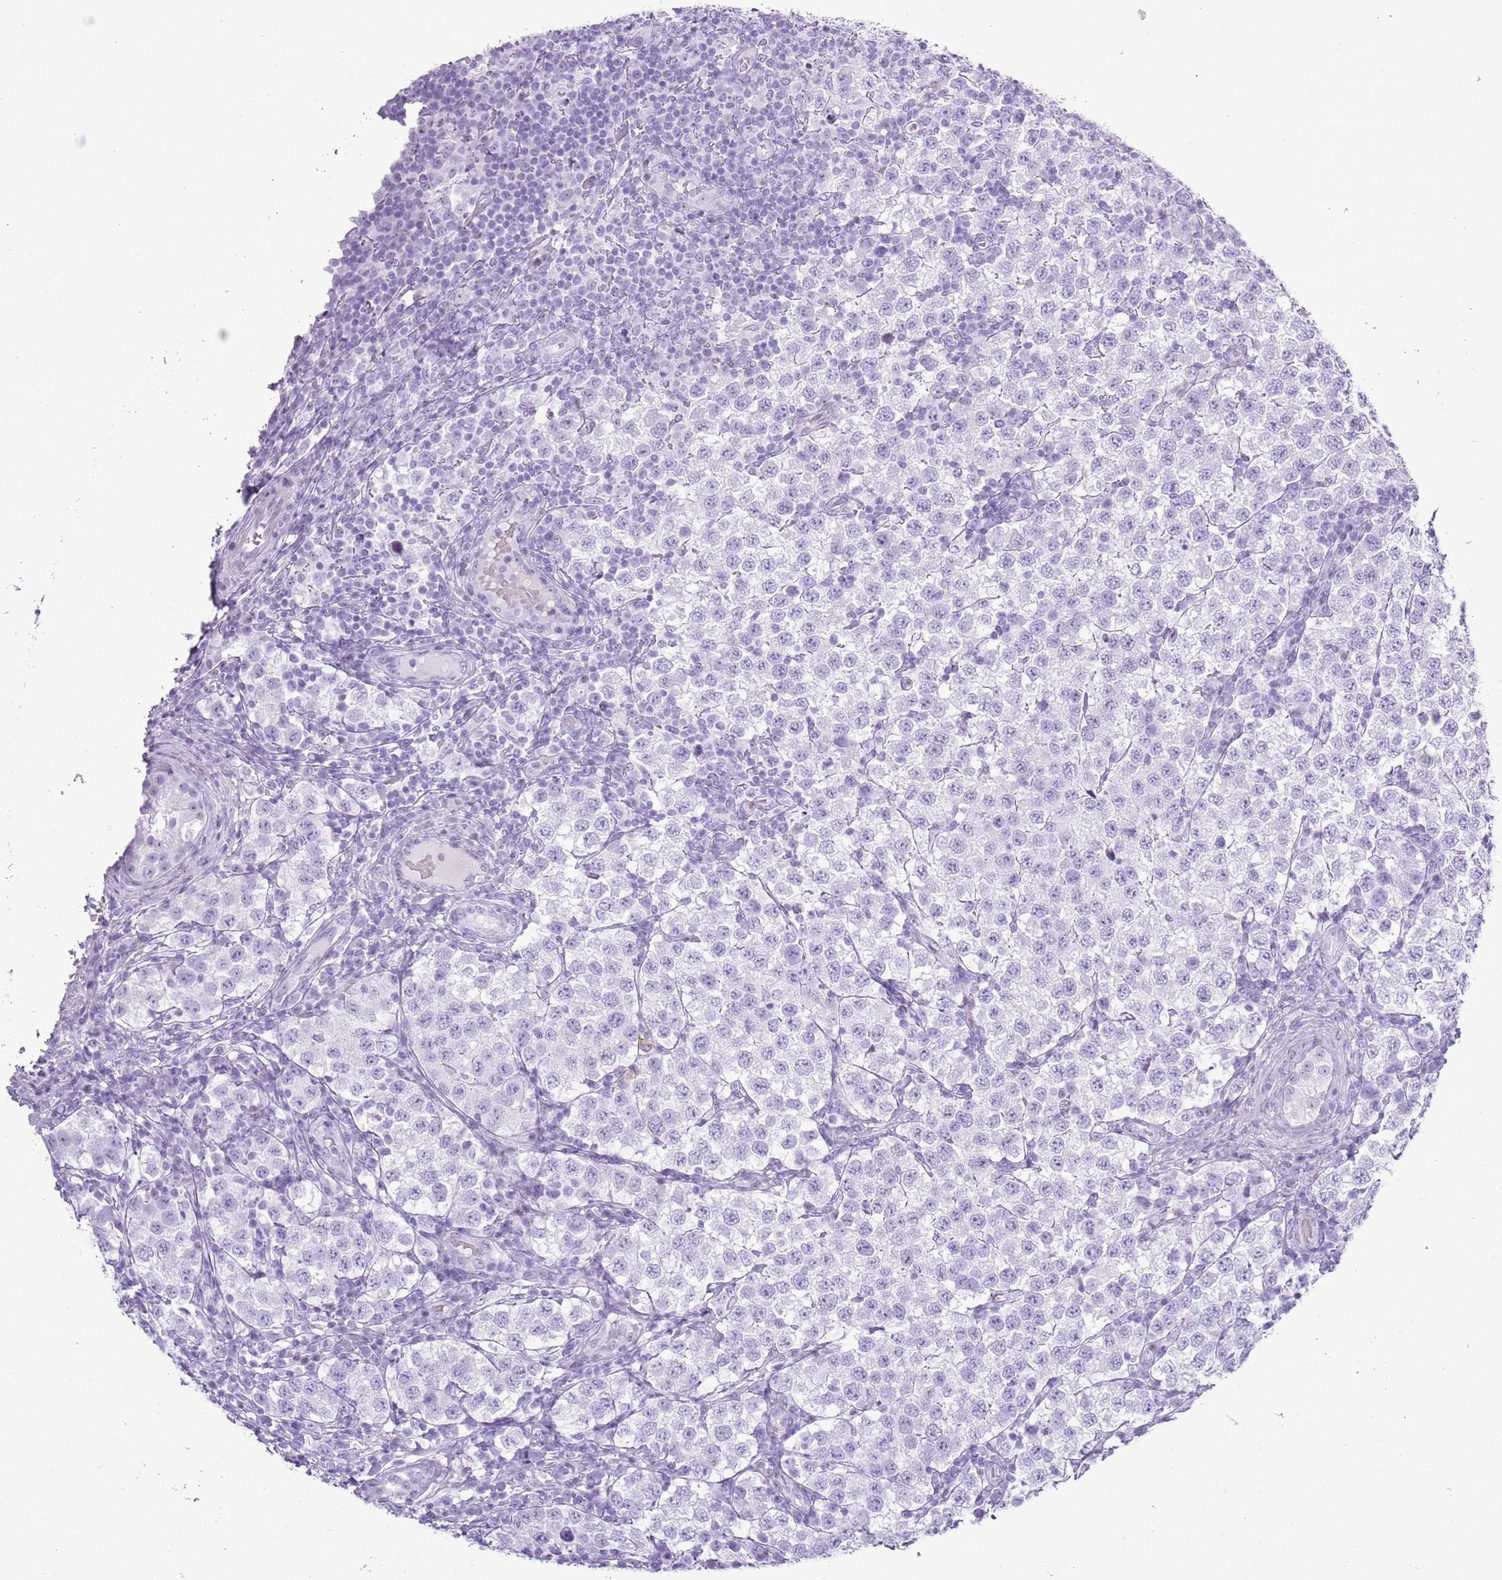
{"staining": {"intensity": "negative", "quantity": "none", "location": "none"}, "tissue": "testis cancer", "cell_type": "Tumor cells", "image_type": "cancer", "snomed": [{"axis": "morphology", "description": "Seminoma, NOS"}, {"axis": "topography", "description": "Testis"}], "caption": "This is an immunohistochemistry micrograph of testis cancer. There is no staining in tumor cells.", "gene": "ASIP", "patient": {"sex": "male", "age": 34}}